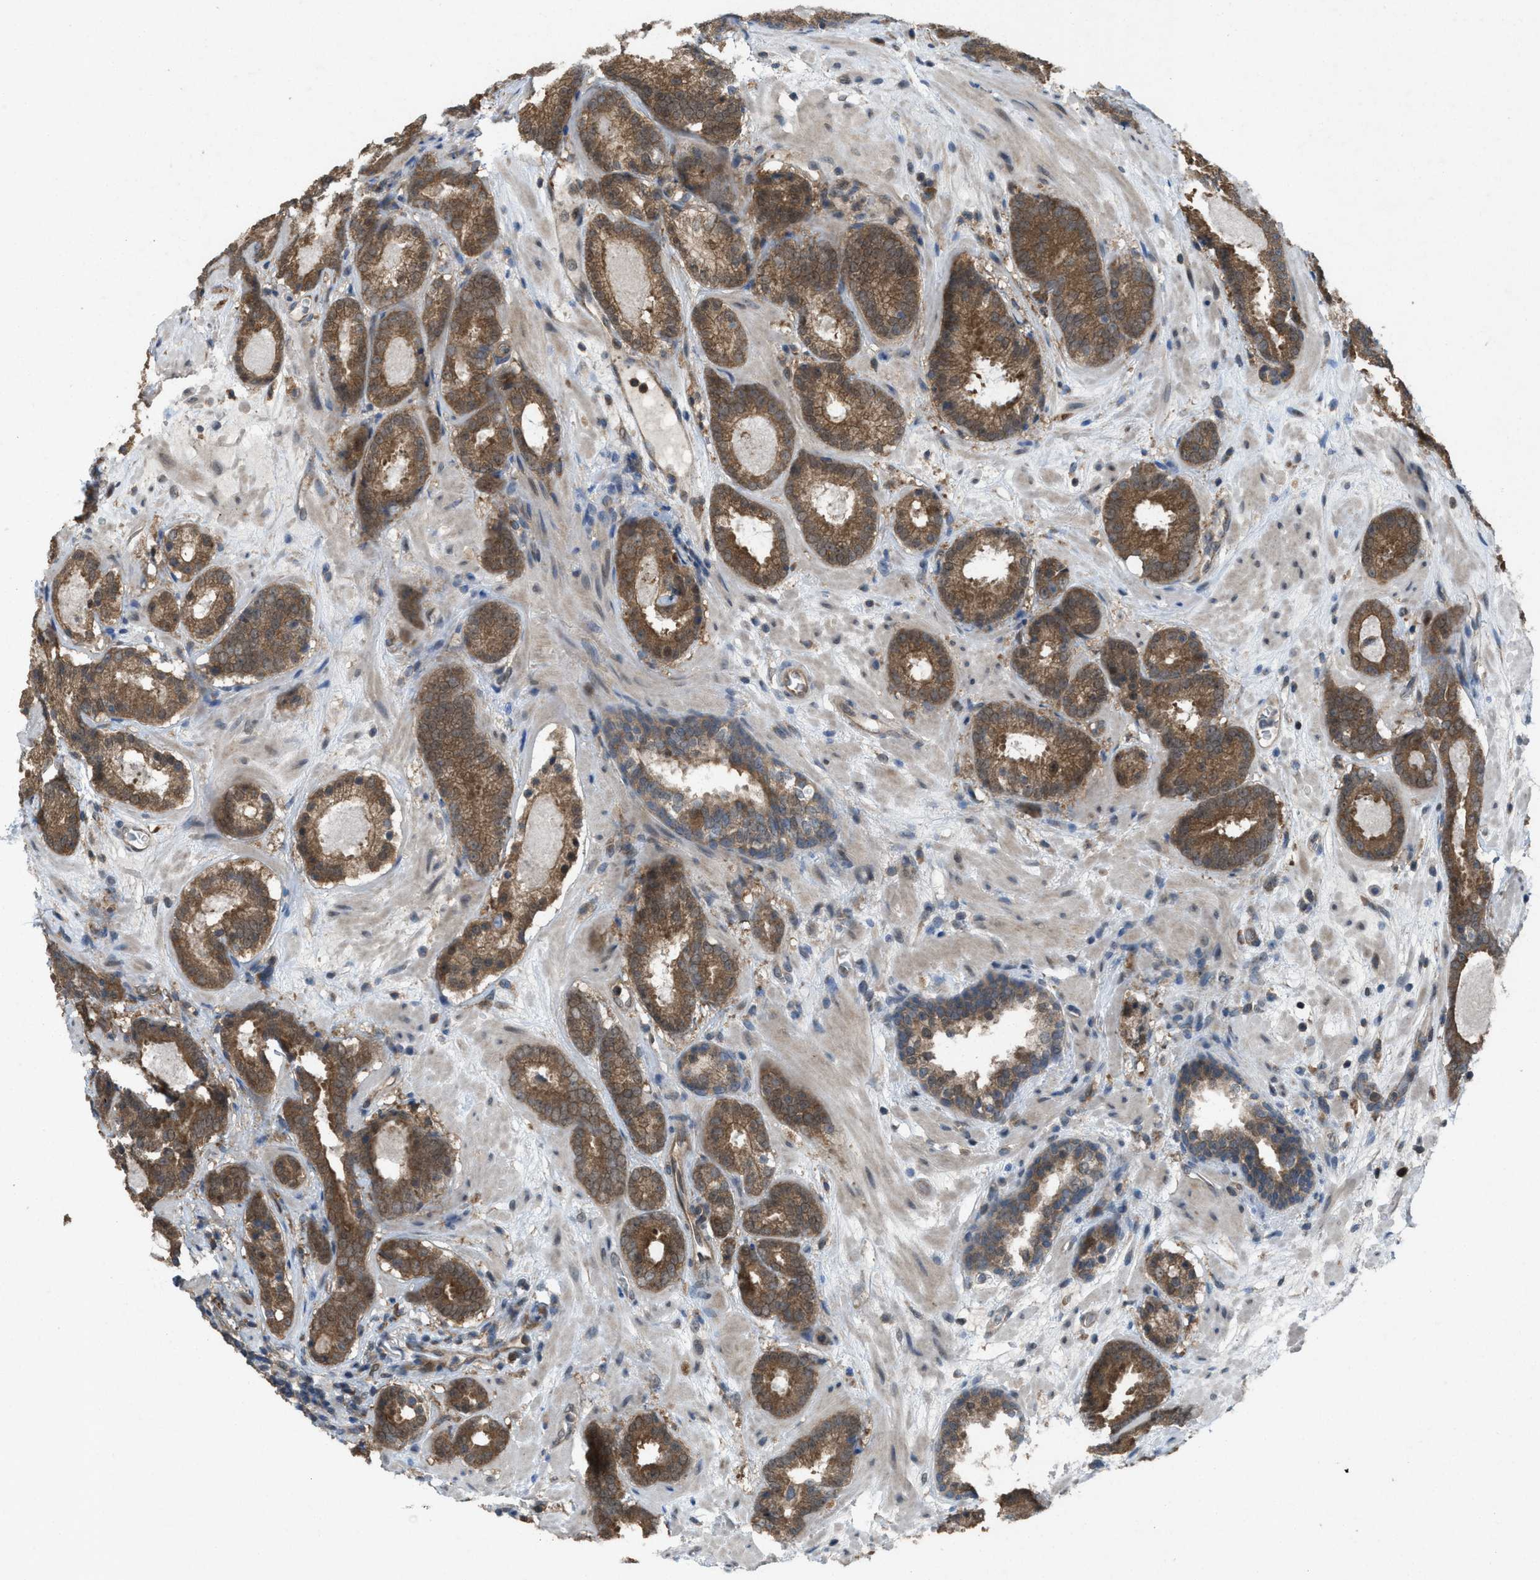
{"staining": {"intensity": "moderate", "quantity": ">75%", "location": "cytoplasmic/membranous"}, "tissue": "prostate cancer", "cell_type": "Tumor cells", "image_type": "cancer", "snomed": [{"axis": "morphology", "description": "Adenocarcinoma, Low grade"}, {"axis": "topography", "description": "Prostate"}], "caption": "Human adenocarcinoma (low-grade) (prostate) stained with a protein marker reveals moderate staining in tumor cells.", "gene": "PLAA", "patient": {"sex": "male", "age": 69}}